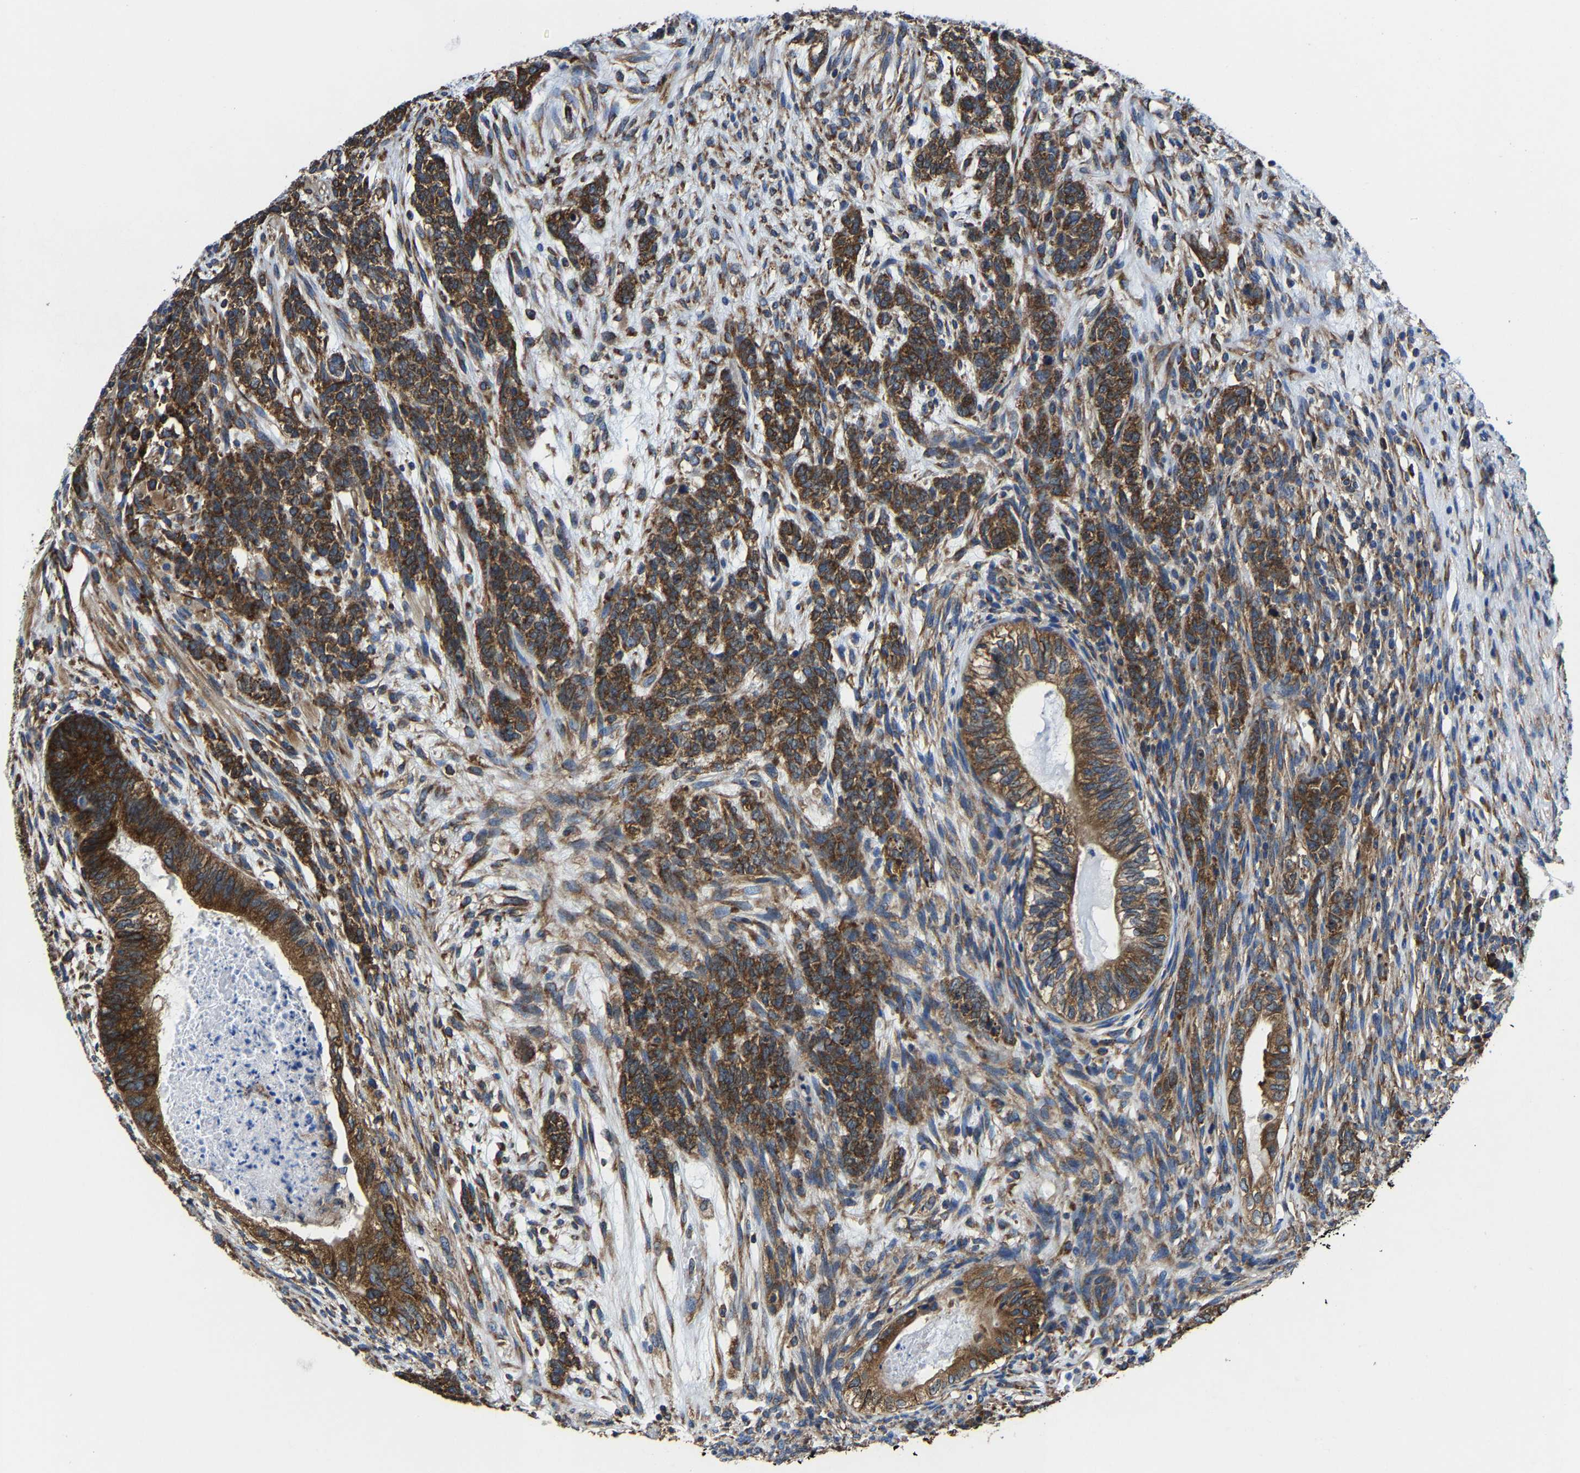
{"staining": {"intensity": "strong", "quantity": ">75%", "location": "cytoplasmic/membranous"}, "tissue": "testis cancer", "cell_type": "Tumor cells", "image_type": "cancer", "snomed": [{"axis": "morphology", "description": "Seminoma, NOS"}, {"axis": "topography", "description": "Testis"}], "caption": "The image demonstrates a brown stain indicating the presence of a protein in the cytoplasmic/membranous of tumor cells in testis seminoma.", "gene": "G3BP2", "patient": {"sex": "male", "age": 28}}